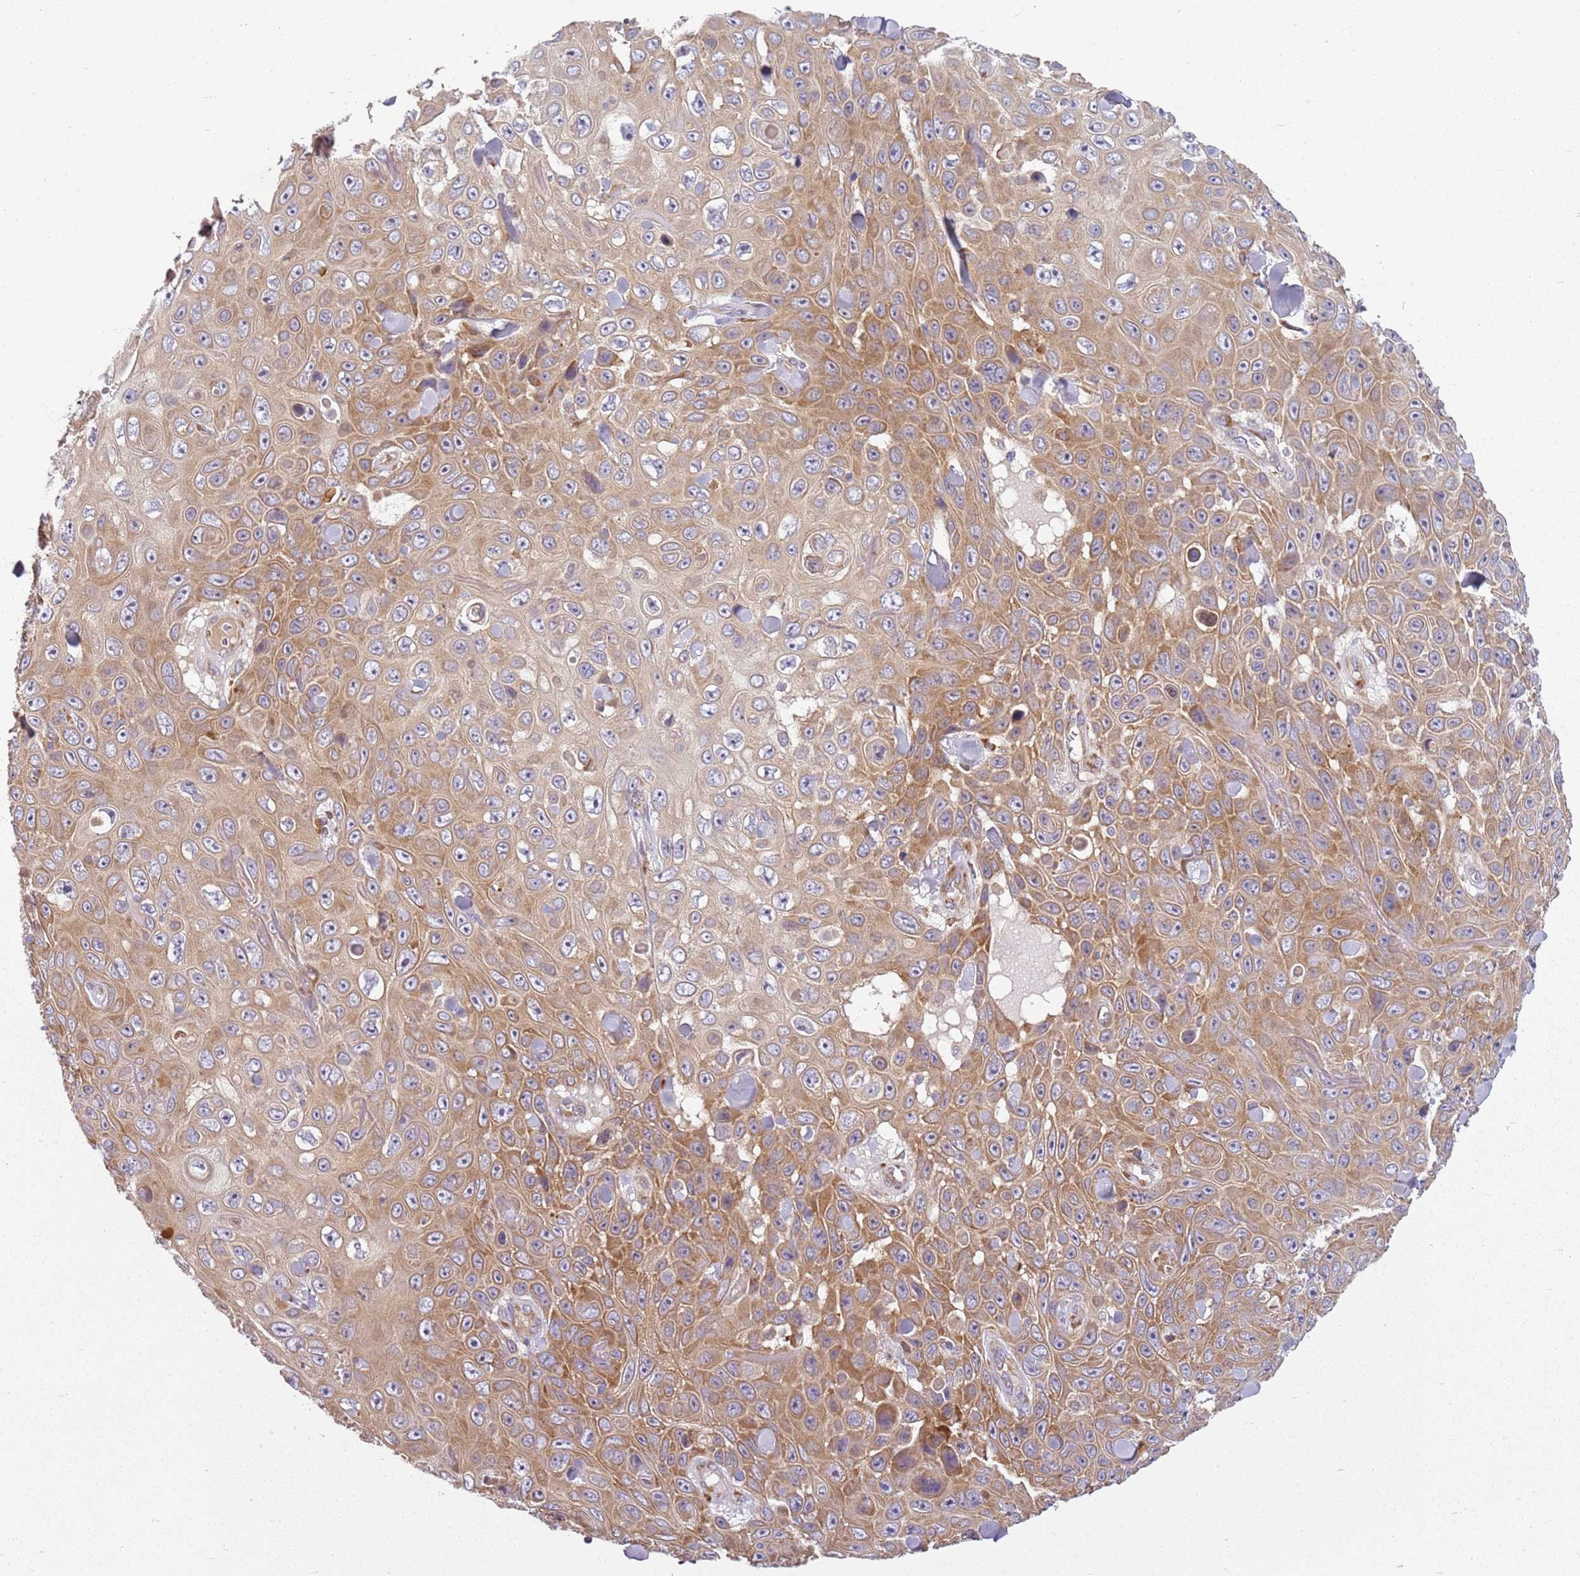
{"staining": {"intensity": "moderate", "quantity": ">75%", "location": "cytoplasmic/membranous"}, "tissue": "skin cancer", "cell_type": "Tumor cells", "image_type": "cancer", "snomed": [{"axis": "morphology", "description": "Squamous cell carcinoma, NOS"}, {"axis": "topography", "description": "Skin"}], "caption": "Skin squamous cell carcinoma stained with immunohistochemistry (IHC) displays moderate cytoplasmic/membranous positivity in about >75% of tumor cells.", "gene": "RPS28", "patient": {"sex": "male", "age": 82}}